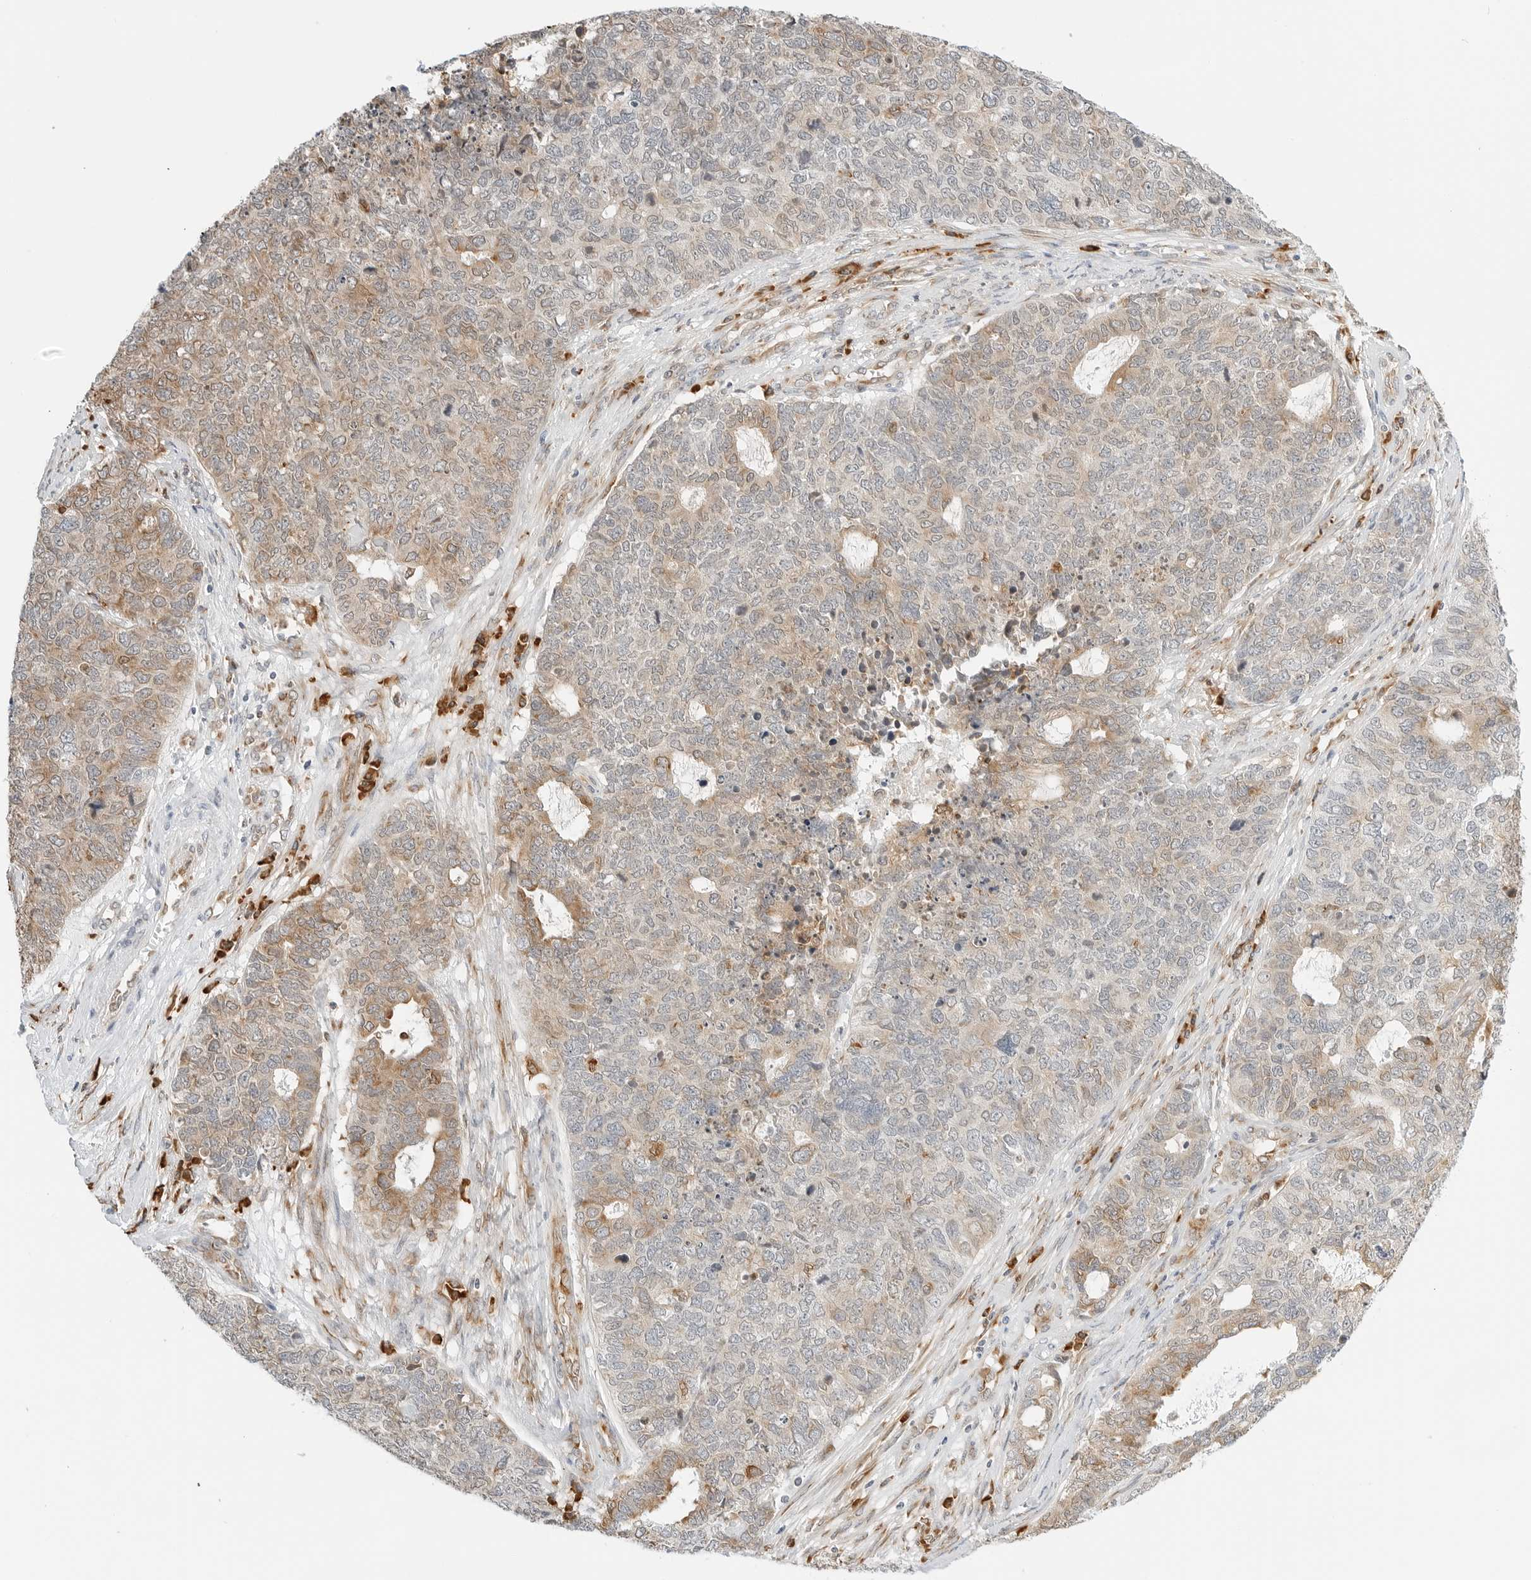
{"staining": {"intensity": "weak", "quantity": "<25%", "location": "cytoplasmic/membranous"}, "tissue": "cervical cancer", "cell_type": "Tumor cells", "image_type": "cancer", "snomed": [{"axis": "morphology", "description": "Squamous cell carcinoma, NOS"}, {"axis": "topography", "description": "Cervix"}], "caption": "Tumor cells show no significant expression in cervical cancer (squamous cell carcinoma). (DAB IHC with hematoxylin counter stain).", "gene": "THEM4", "patient": {"sex": "female", "age": 63}}